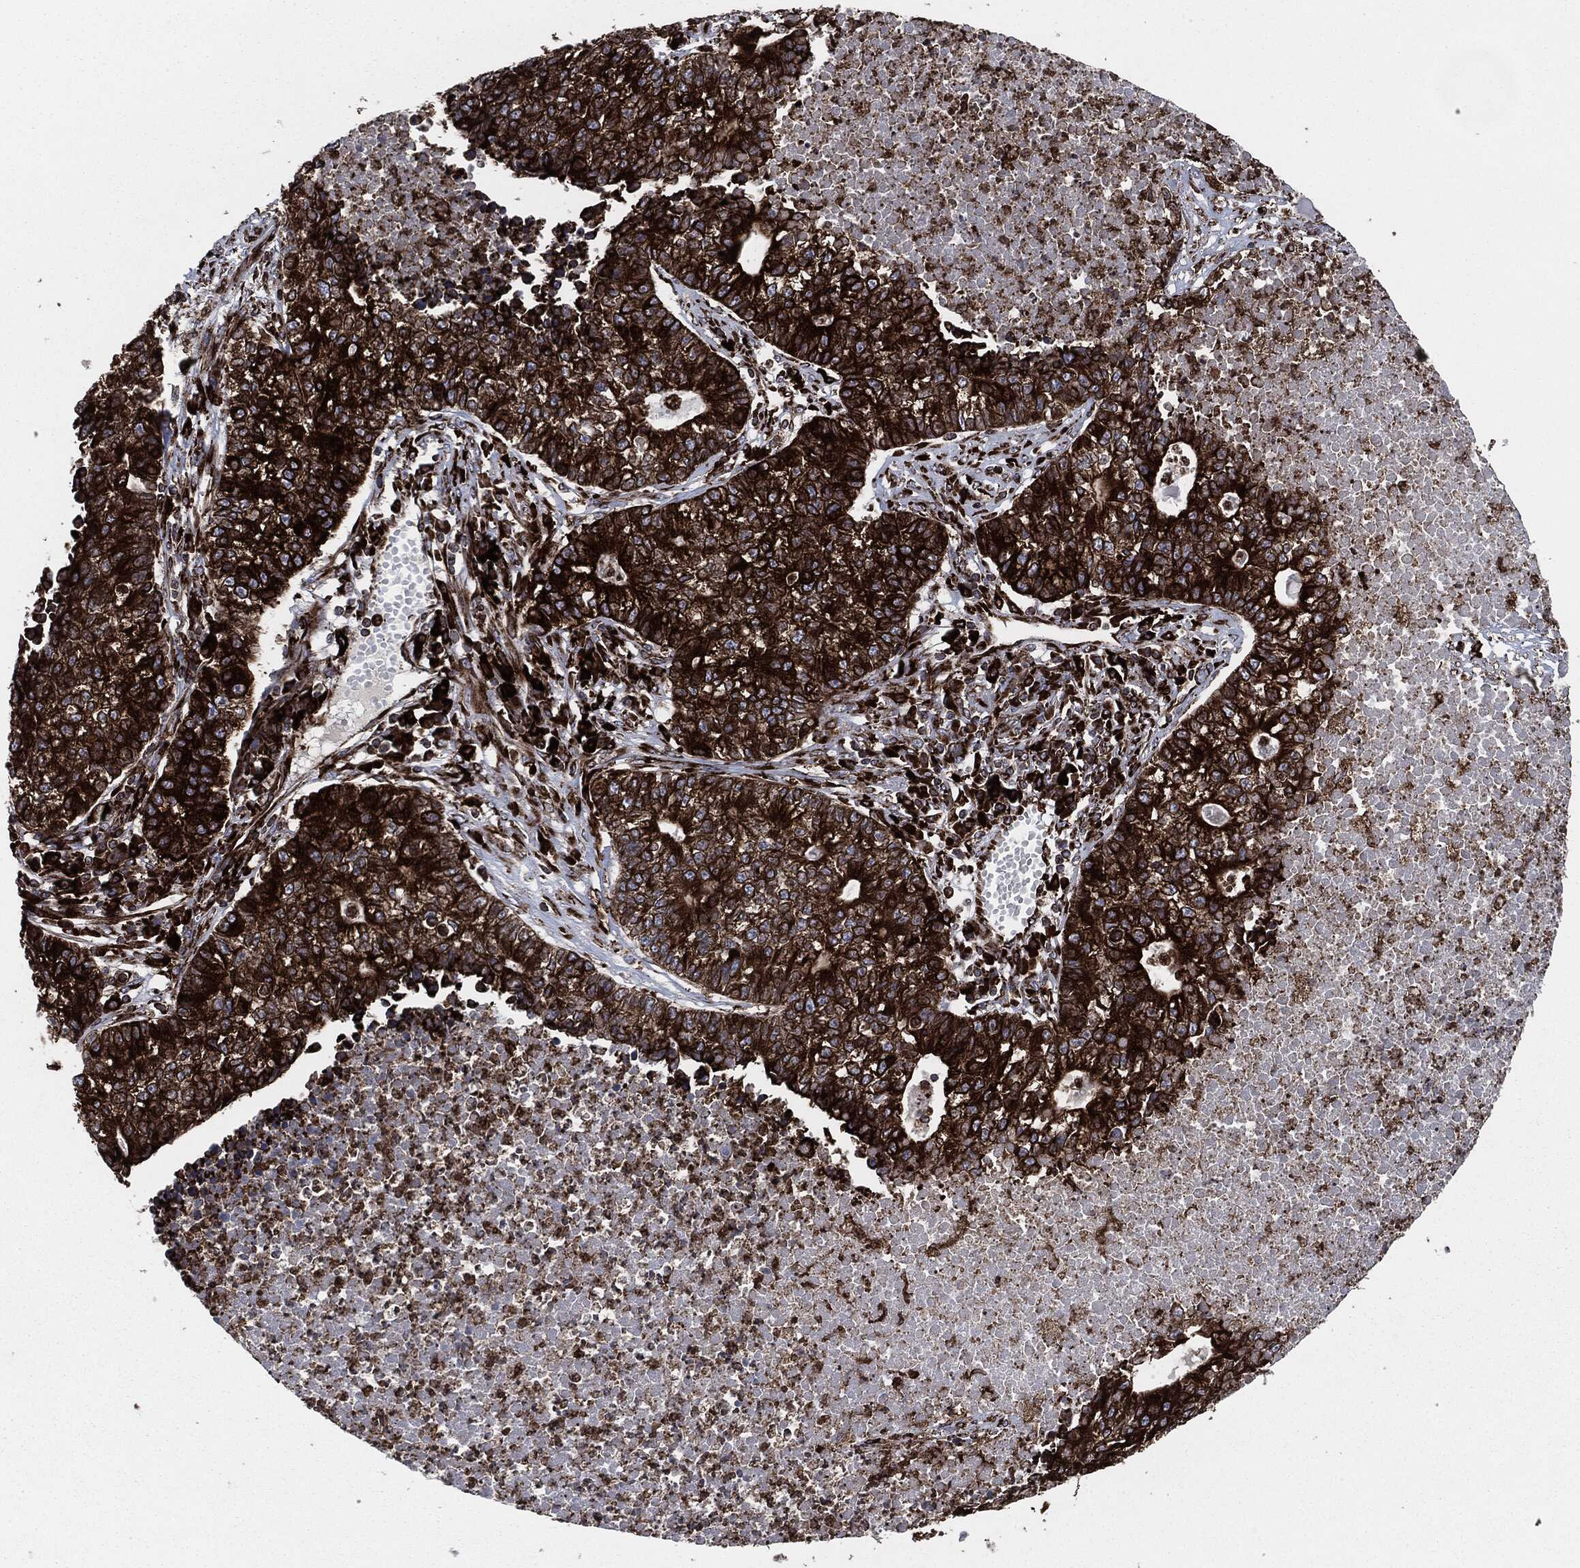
{"staining": {"intensity": "strong", "quantity": ">75%", "location": "cytoplasmic/membranous"}, "tissue": "lung cancer", "cell_type": "Tumor cells", "image_type": "cancer", "snomed": [{"axis": "morphology", "description": "Adenocarcinoma, NOS"}, {"axis": "topography", "description": "Lung"}], "caption": "Brown immunohistochemical staining in human adenocarcinoma (lung) exhibits strong cytoplasmic/membranous positivity in about >75% of tumor cells. (DAB (3,3'-diaminobenzidine) IHC, brown staining for protein, blue staining for nuclei).", "gene": "CALR", "patient": {"sex": "male", "age": 57}}